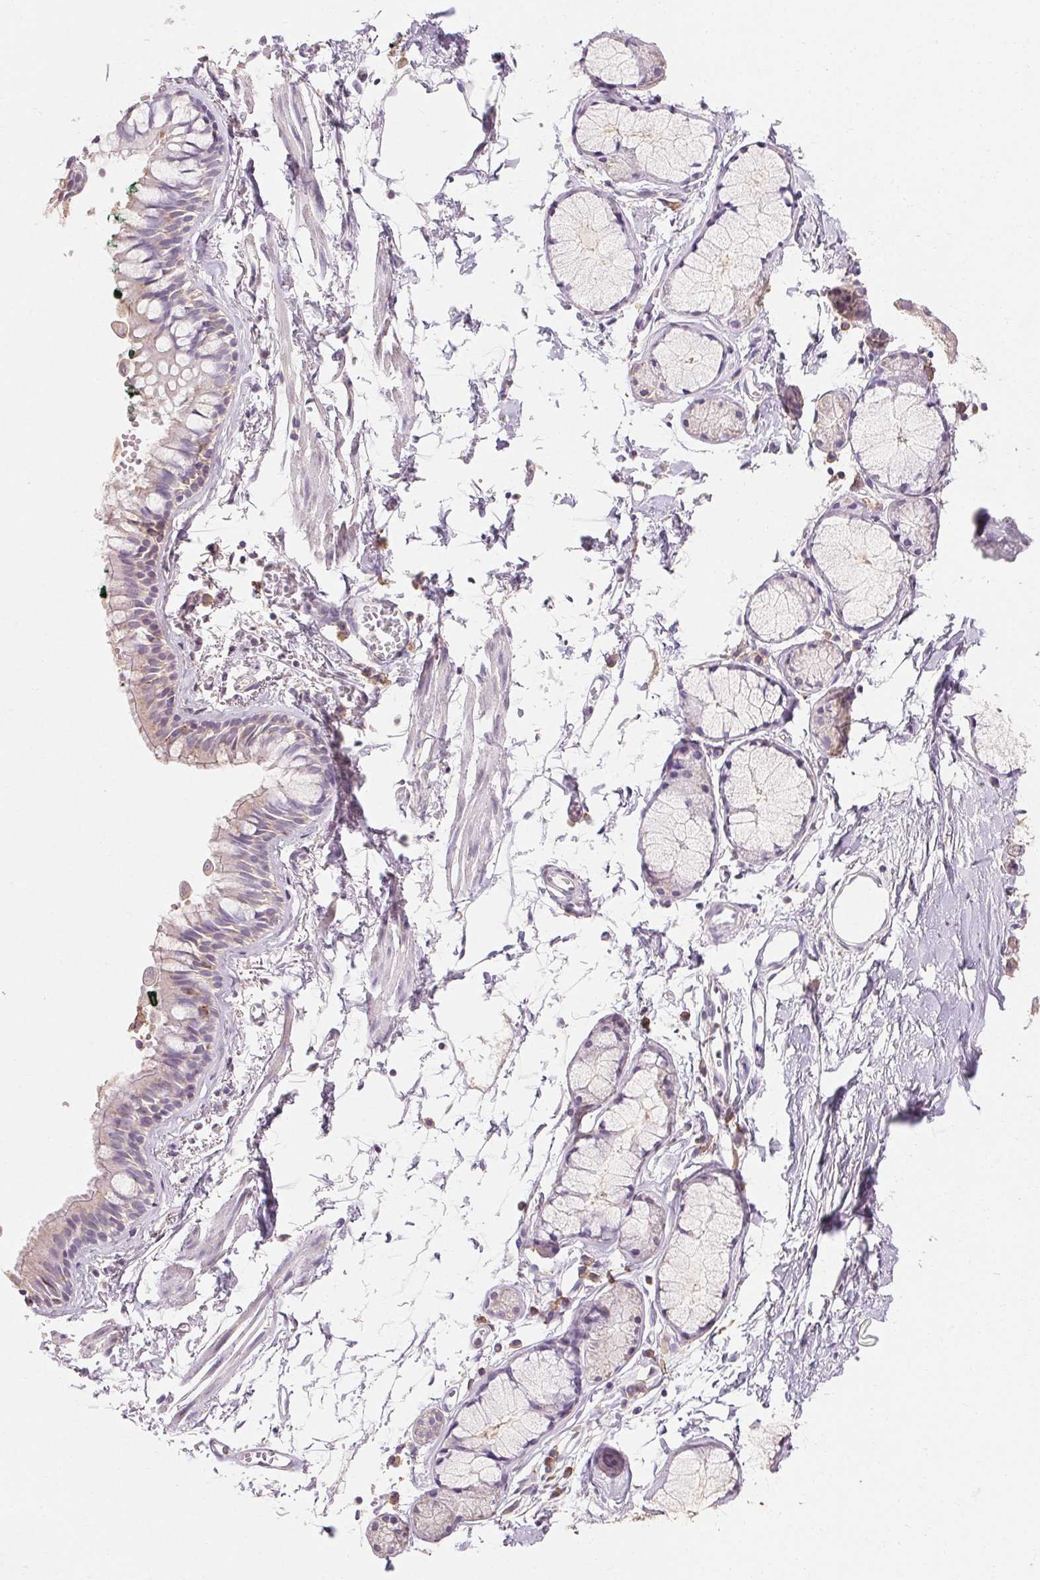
{"staining": {"intensity": "moderate", "quantity": "<25%", "location": "cytoplasmic/membranous"}, "tissue": "bronchus", "cell_type": "Respiratory epithelial cells", "image_type": "normal", "snomed": [{"axis": "morphology", "description": "Normal tissue, NOS"}, {"axis": "topography", "description": "Cartilage tissue"}, {"axis": "topography", "description": "Bronchus"}], "caption": "Moderate cytoplasmic/membranous staining is identified in approximately <25% of respiratory epithelial cells in unremarkable bronchus.", "gene": "MAP7D2", "patient": {"sex": "female", "age": 59}}